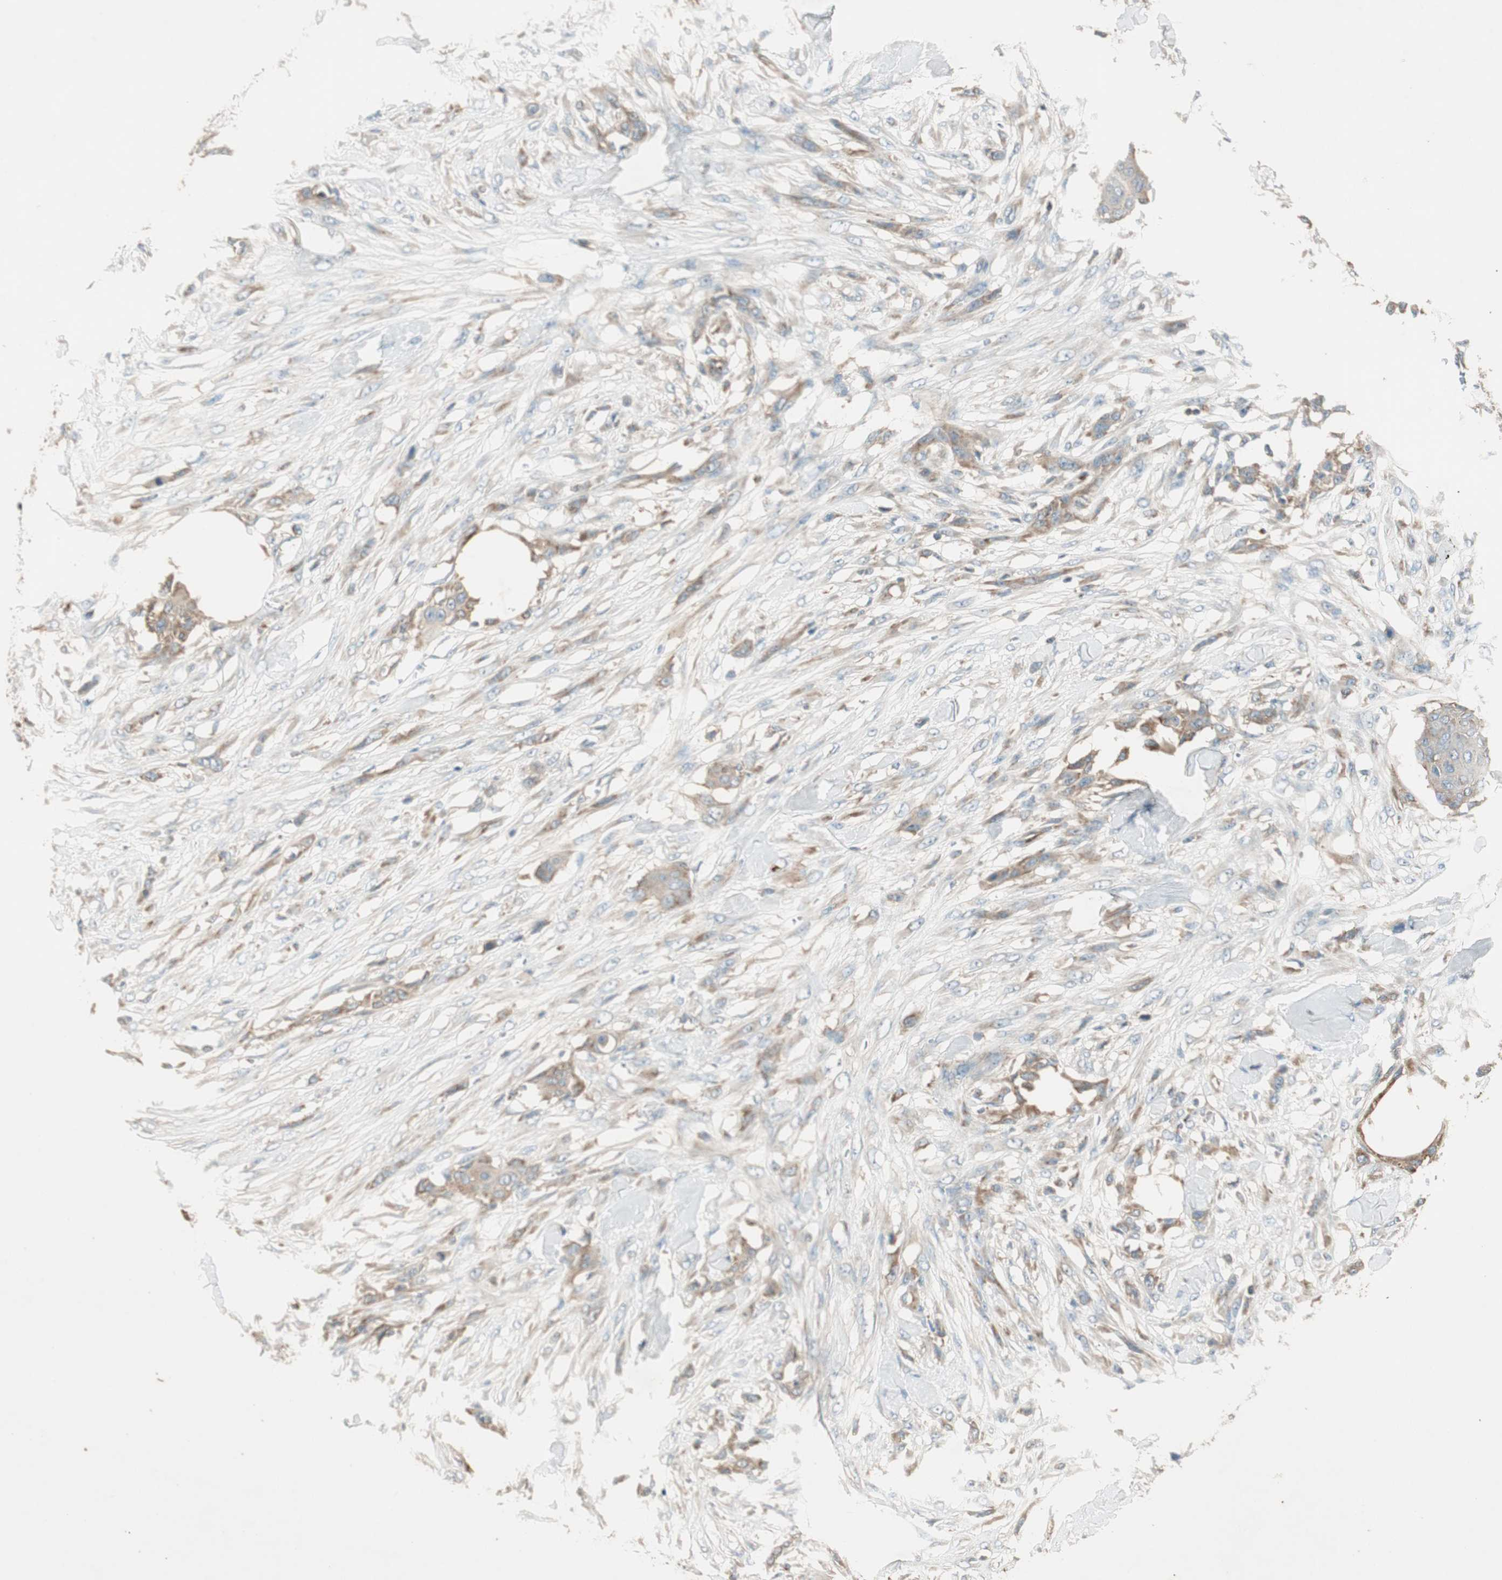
{"staining": {"intensity": "moderate", "quantity": ">75%", "location": "cytoplasmic/membranous"}, "tissue": "skin cancer", "cell_type": "Tumor cells", "image_type": "cancer", "snomed": [{"axis": "morphology", "description": "Squamous cell carcinoma, NOS"}, {"axis": "topography", "description": "Skin"}], "caption": "Immunohistochemical staining of skin cancer demonstrates medium levels of moderate cytoplasmic/membranous protein staining in approximately >75% of tumor cells. The staining was performed using DAB, with brown indicating positive protein expression. Nuclei are stained blue with hematoxylin.", "gene": "CC2D1A", "patient": {"sex": "female", "age": 59}}